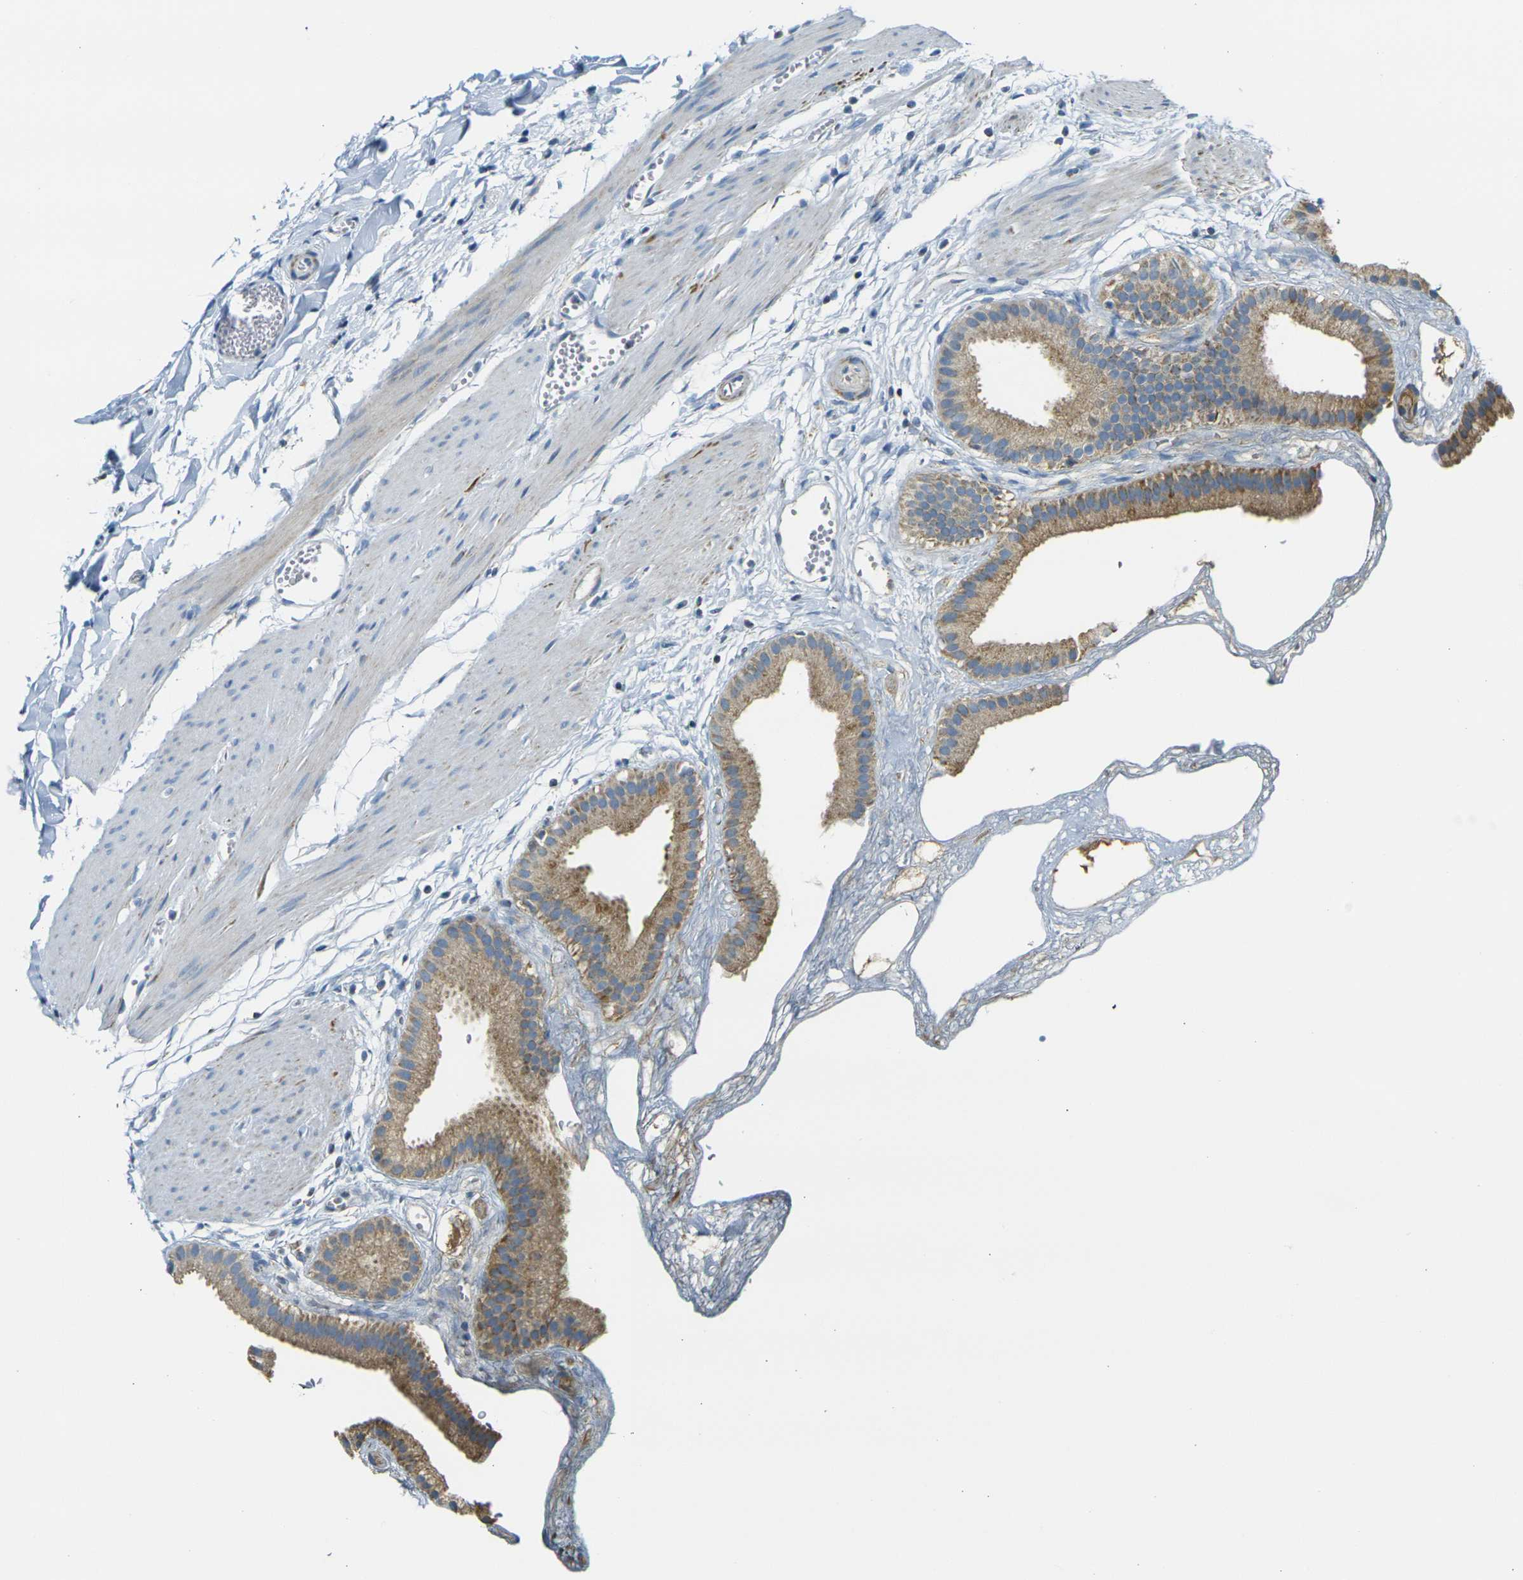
{"staining": {"intensity": "moderate", "quantity": ">75%", "location": "cytoplasmic/membranous"}, "tissue": "gallbladder", "cell_type": "Glandular cells", "image_type": "normal", "snomed": [{"axis": "morphology", "description": "Normal tissue, NOS"}, {"axis": "topography", "description": "Gallbladder"}], "caption": "Unremarkable gallbladder reveals moderate cytoplasmic/membranous expression in approximately >75% of glandular cells, visualized by immunohistochemistry.", "gene": "PARD6B", "patient": {"sex": "female", "age": 64}}